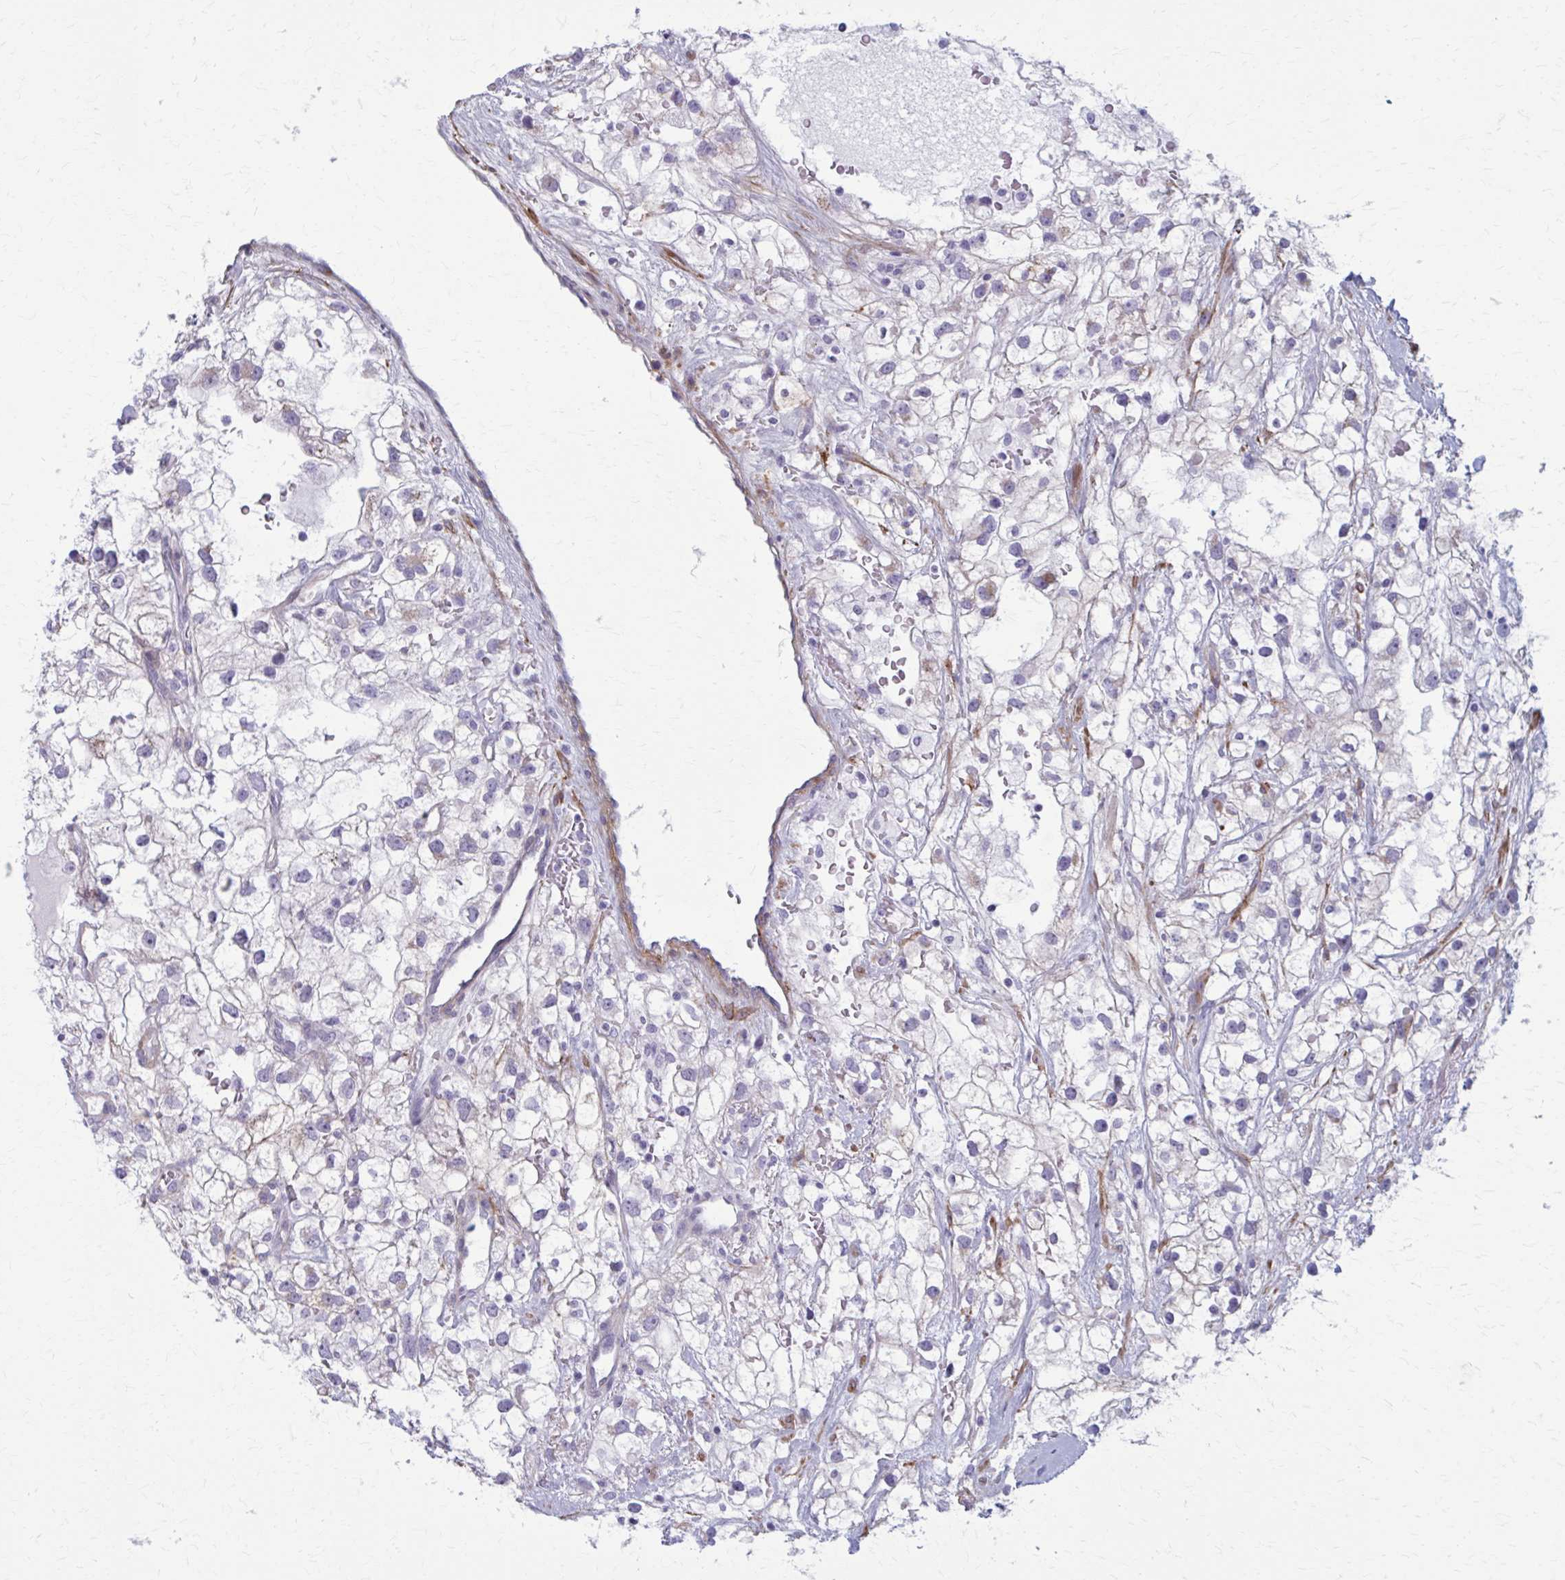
{"staining": {"intensity": "negative", "quantity": "none", "location": "none"}, "tissue": "renal cancer", "cell_type": "Tumor cells", "image_type": "cancer", "snomed": [{"axis": "morphology", "description": "Adenocarcinoma, NOS"}, {"axis": "topography", "description": "Kidney"}], "caption": "Protein analysis of renal cancer exhibits no significant positivity in tumor cells.", "gene": "AKAP12", "patient": {"sex": "male", "age": 59}}